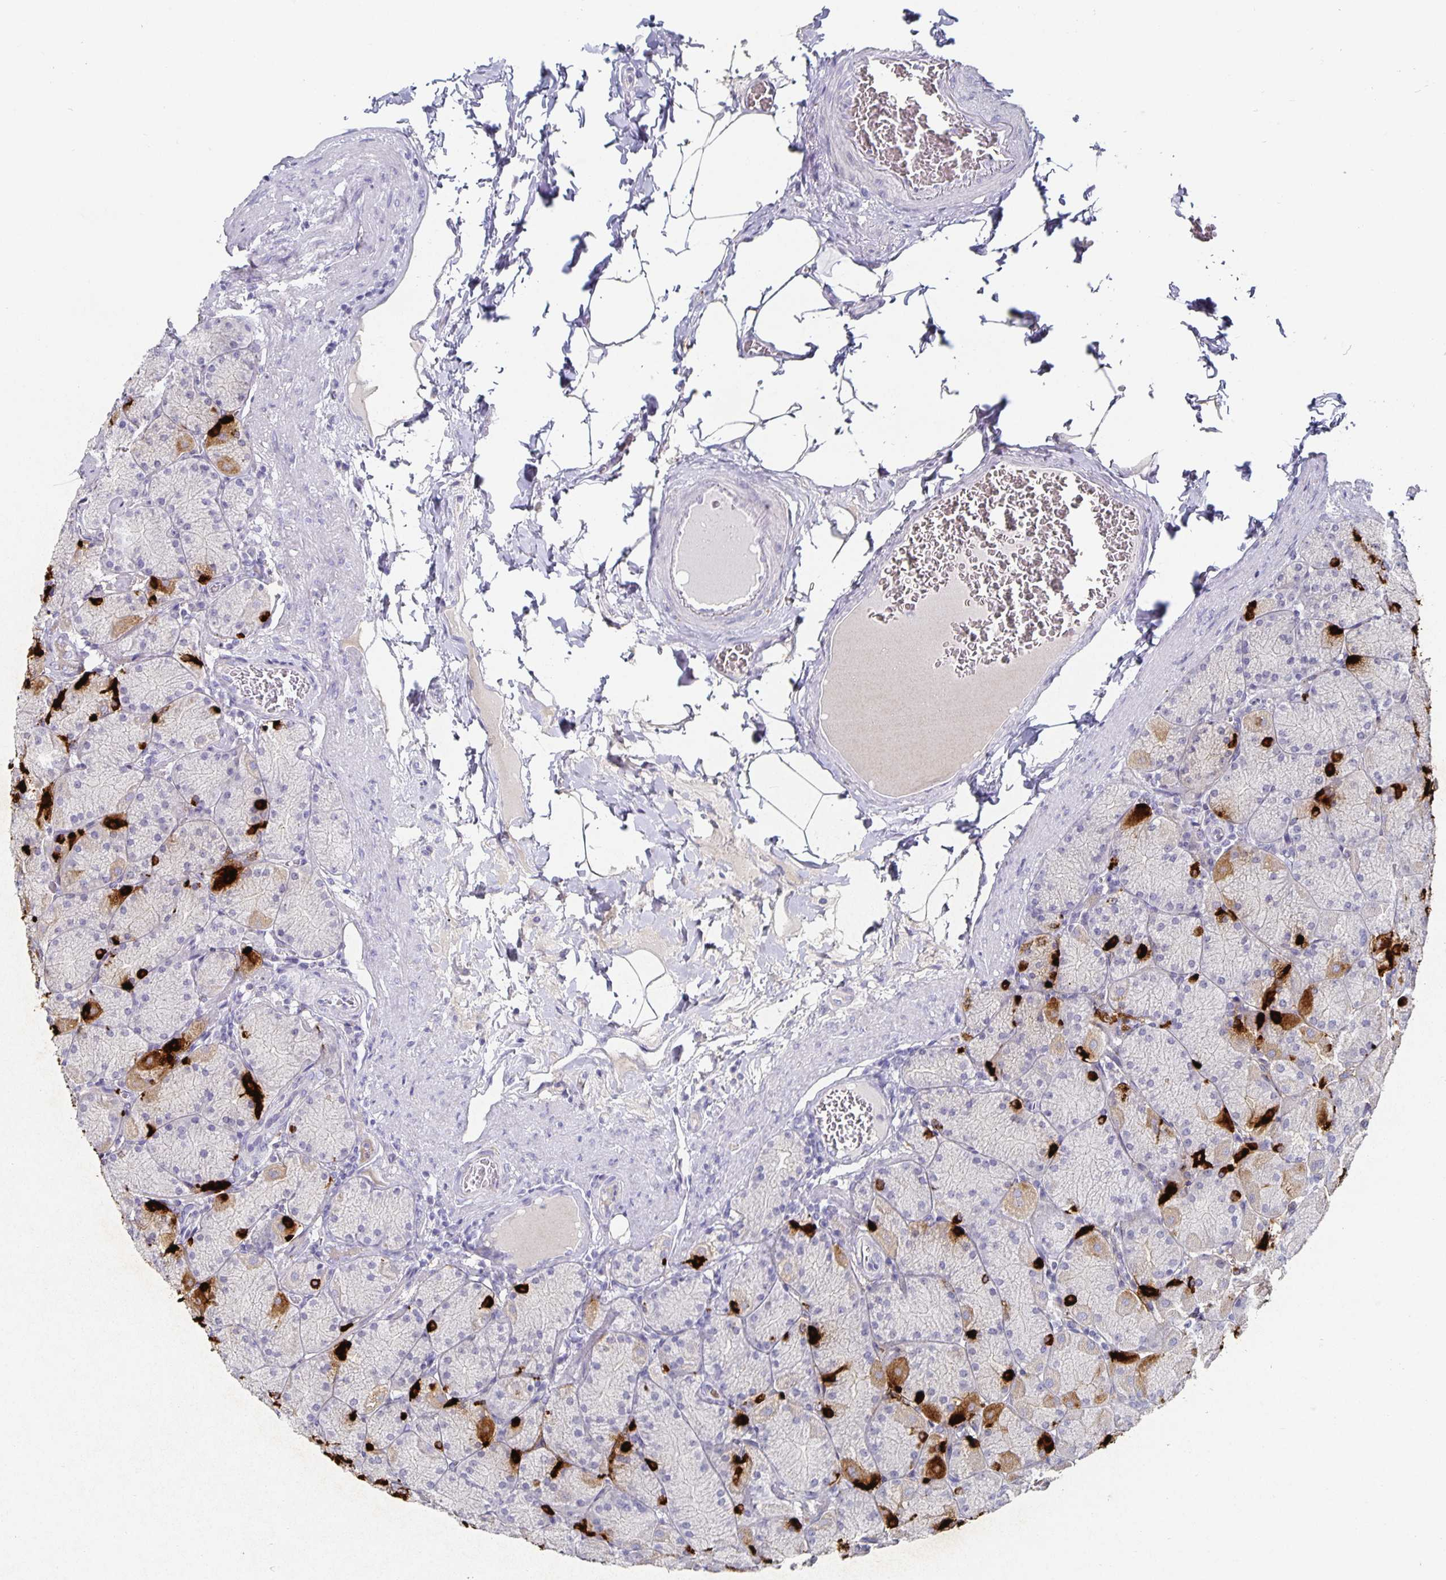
{"staining": {"intensity": "strong", "quantity": "<25%", "location": "cytoplasmic/membranous"}, "tissue": "stomach", "cell_type": "Glandular cells", "image_type": "normal", "snomed": [{"axis": "morphology", "description": "Normal tissue, NOS"}, {"axis": "topography", "description": "Stomach, upper"}], "caption": "A medium amount of strong cytoplasmic/membranous expression is present in approximately <25% of glandular cells in normal stomach.", "gene": "CHGA", "patient": {"sex": "female", "age": 56}}